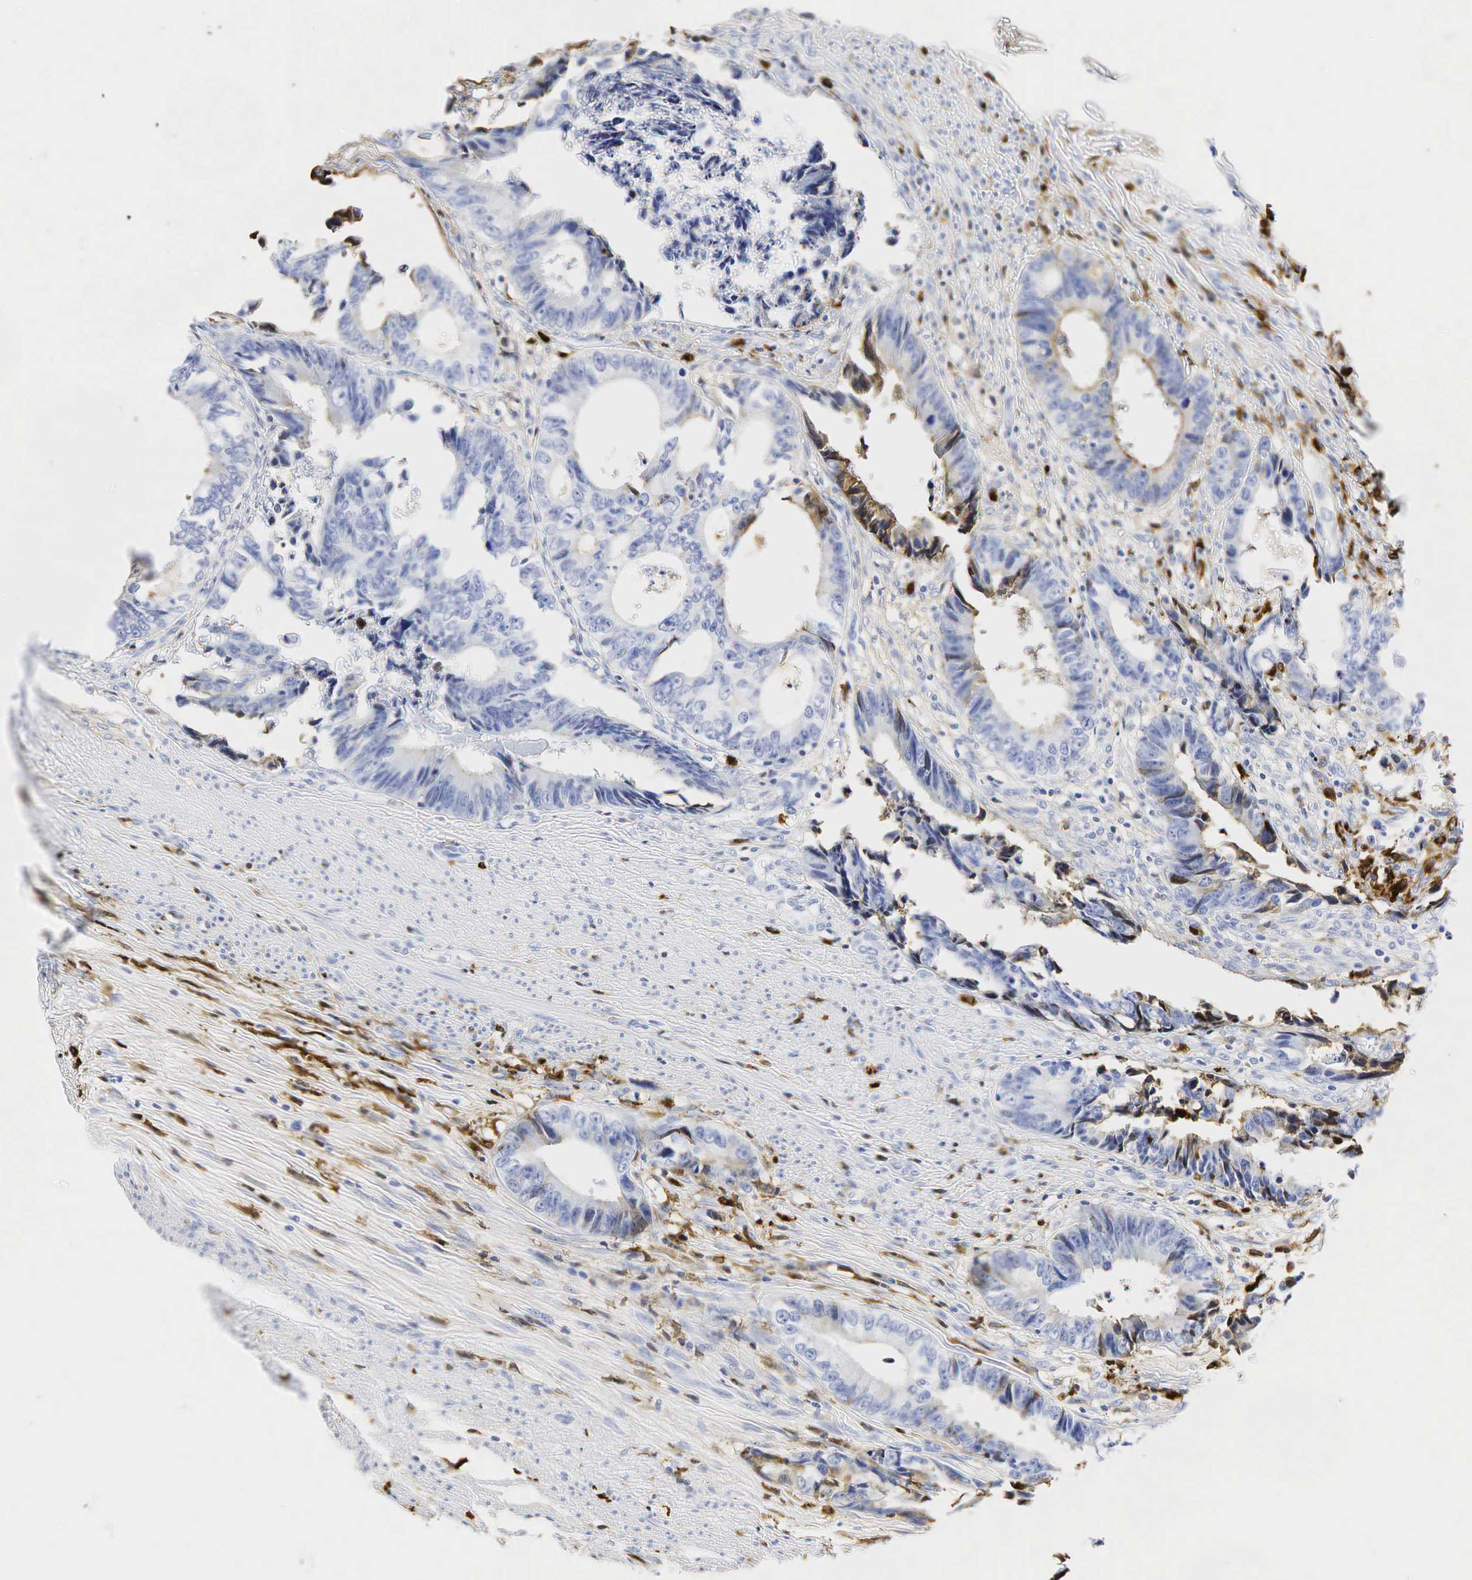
{"staining": {"intensity": "weak", "quantity": "<25%", "location": "cytoplasmic/membranous"}, "tissue": "colorectal cancer", "cell_type": "Tumor cells", "image_type": "cancer", "snomed": [{"axis": "morphology", "description": "Adenocarcinoma, NOS"}, {"axis": "topography", "description": "Rectum"}], "caption": "Colorectal adenocarcinoma was stained to show a protein in brown. There is no significant staining in tumor cells.", "gene": "LYZ", "patient": {"sex": "female", "age": 98}}